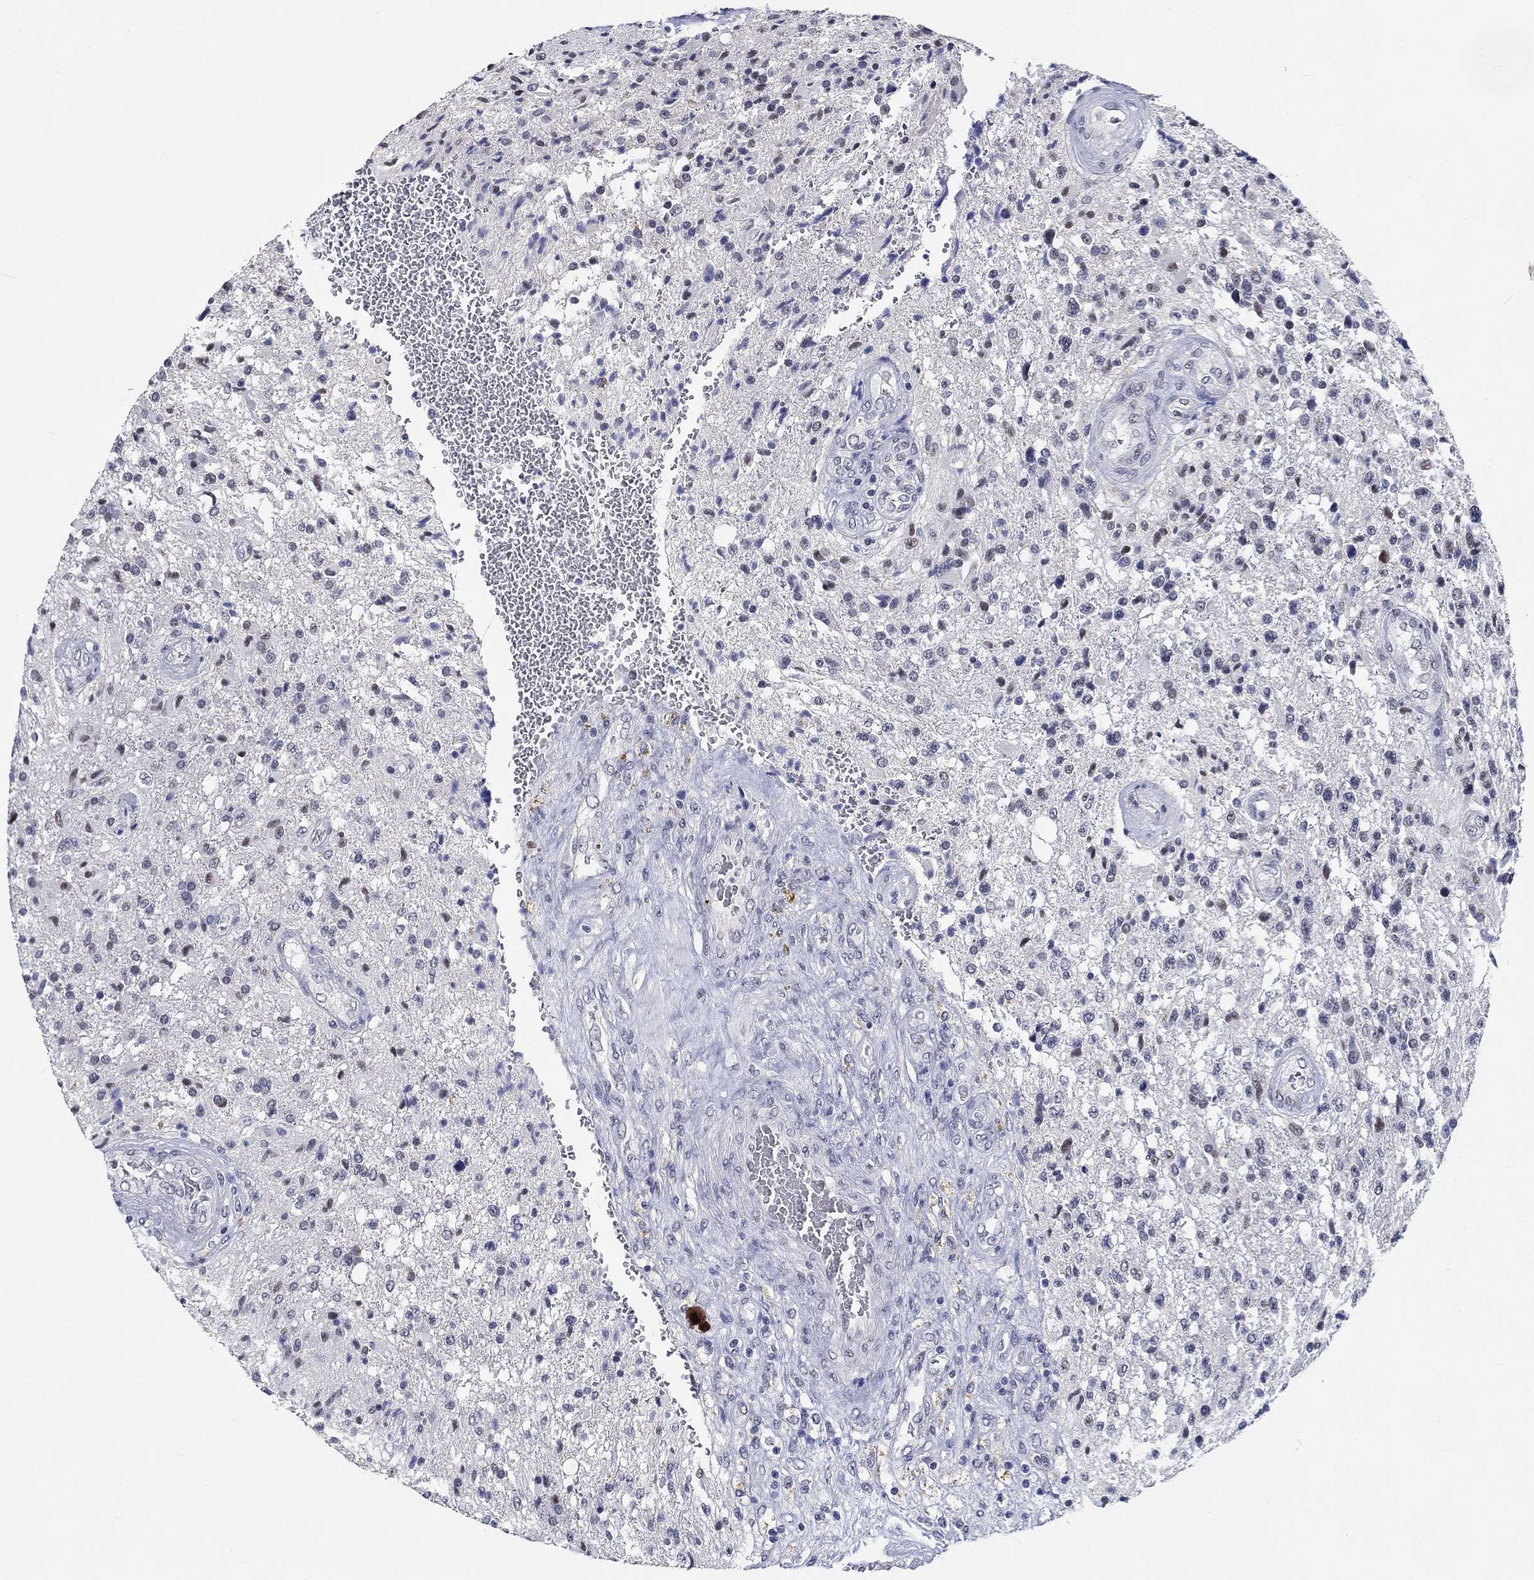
{"staining": {"intensity": "negative", "quantity": "none", "location": "none"}, "tissue": "glioma", "cell_type": "Tumor cells", "image_type": "cancer", "snomed": [{"axis": "morphology", "description": "Glioma, malignant, High grade"}, {"axis": "topography", "description": "Brain"}], "caption": "This is an immunohistochemistry (IHC) image of human glioma. There is no expression in tumor cells.", "gene": "GRIN1", "patient": {"sex": "male", "age": 56}}